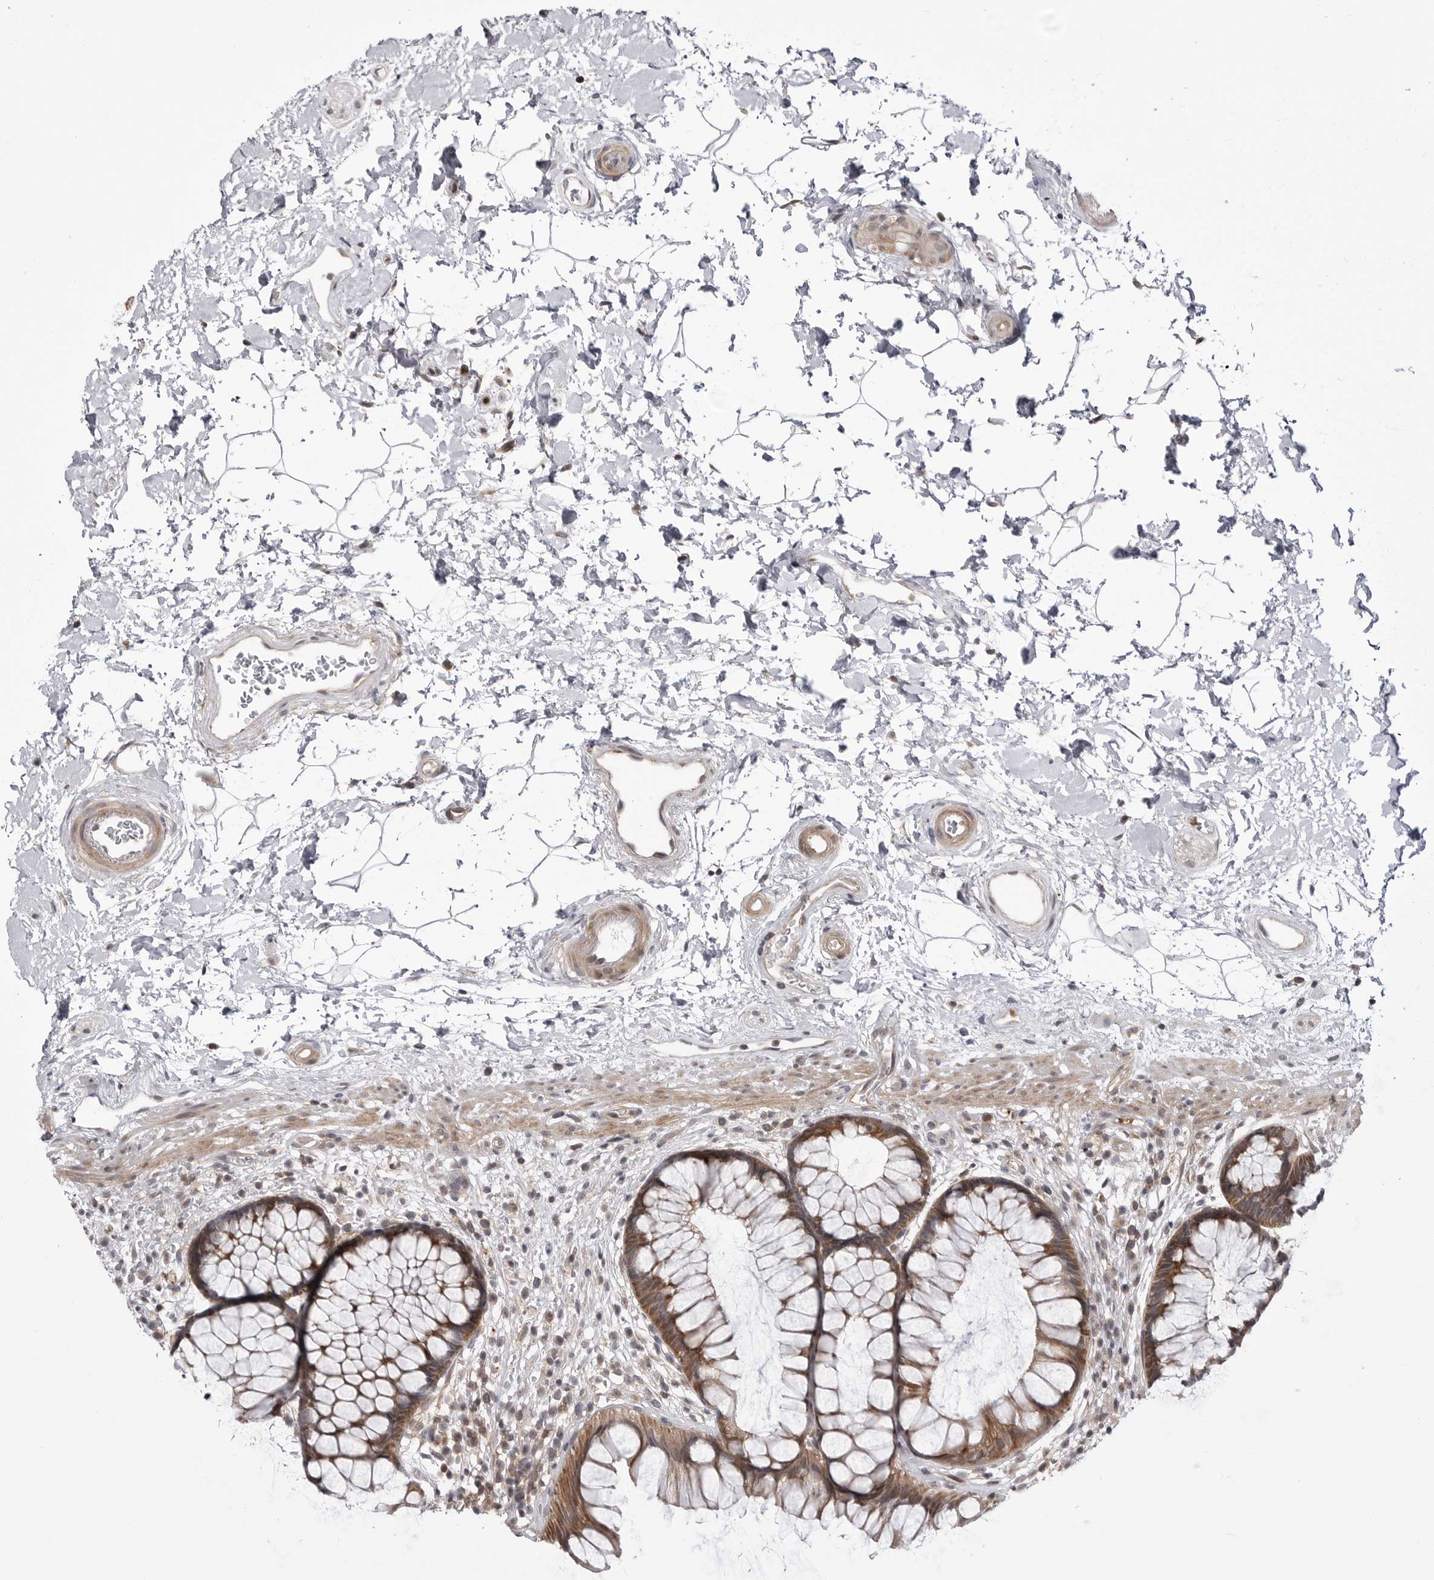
{"staining": {"intensity": "strong", "quantity": ">75%", "location": "cytoplasmic/membranous"}, "tissue": "rectum", "cell_type": "Glandular cells", "image_type": "normal", "snomed": [{"axis": "morphology", "description": "Normal tissue, NOS"}, {"axis": "topography", "description": "Rectum"}], "caption": "Immunohistochemistry (DAB (3,3'-diaminobenzidine)) staining of unremarkable human rectum exhibits strong cytoplasmic/membranous protein staining in about >75% of glandular cells.", "gene": "CCDC18", "patient": {"sex": "male", "age": 51}}